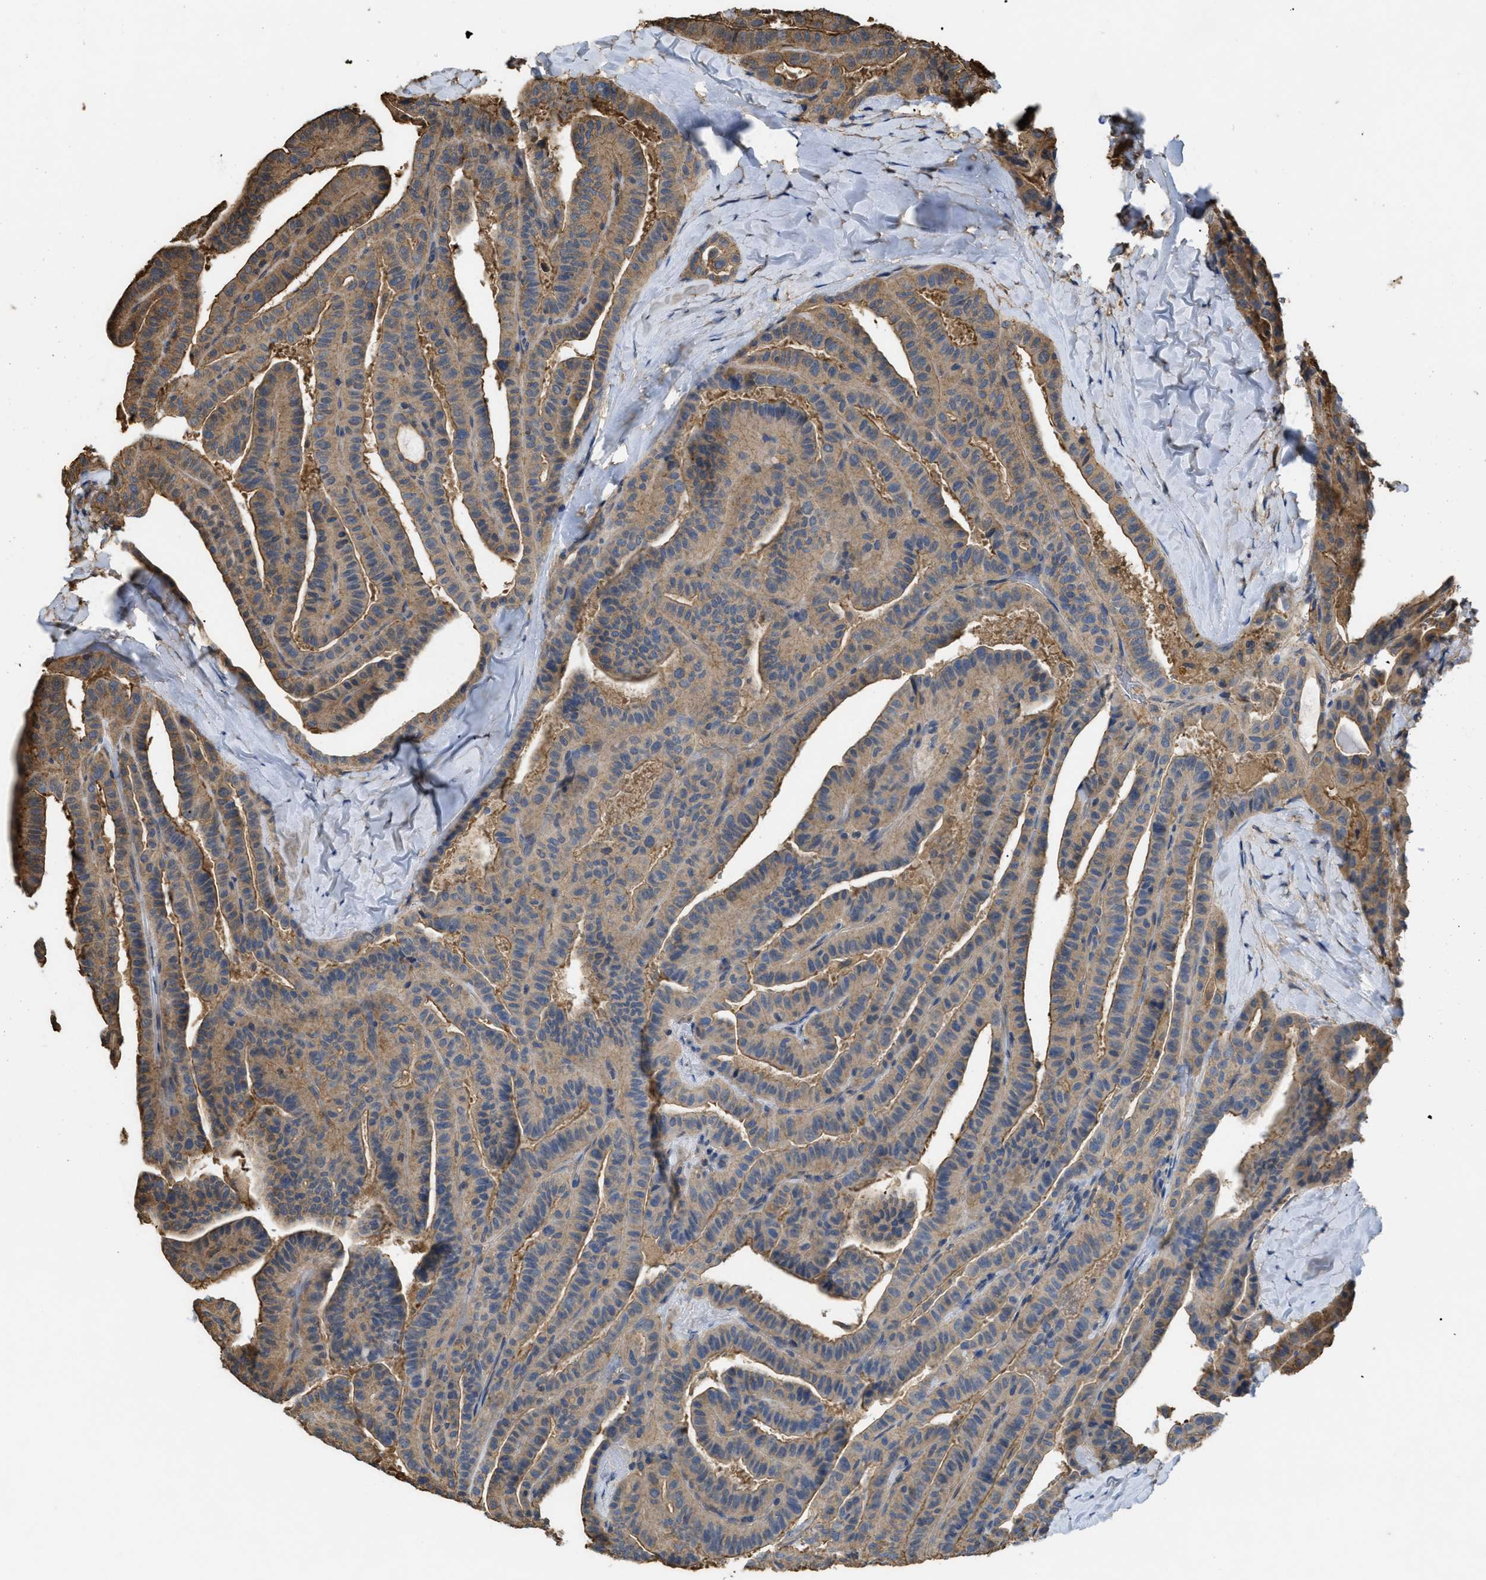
{"staining": {"intensity": "moderate", "quantity": ">75%", "location": "cytoplasmic/membranous"}, "tissue": "thyroid cancer", "cell_type": "Tumor cells", "image_type": "cancer", "snomed": [{"axis": "morphology", "description": "Papillary adenocarcinoma, NOS"}, {"axis": "topography", "description": "Thyroid gland"}], "caption": "A brown stain shows moderate cytoplasmic/membranous positivity of a protein in thyroid cancer tumor cells.", "gene": "CALM1", "patient": {"sex": "male", "age": 77}}